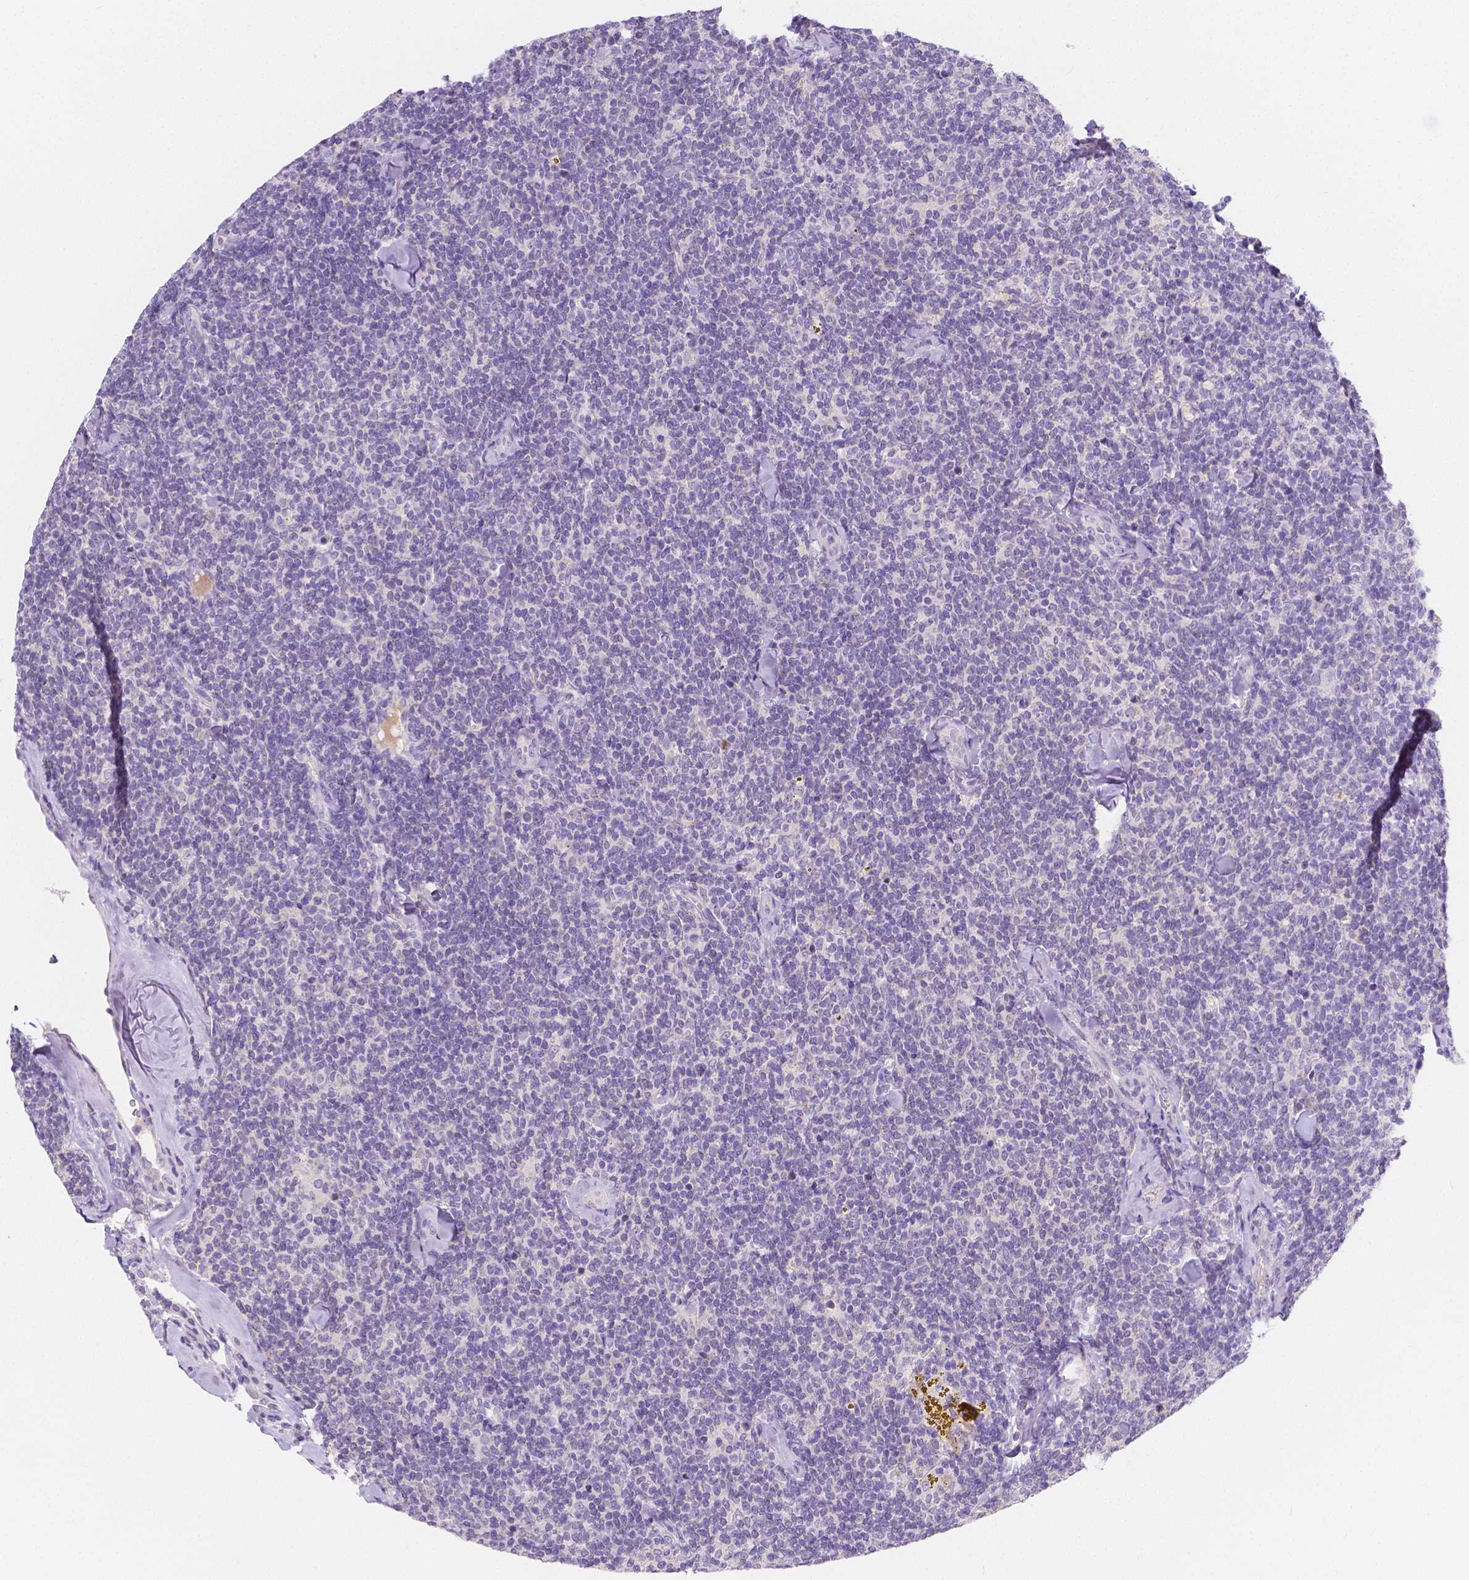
{"staining": {"intensity": "negative", "quantity": "none", "location": "none"}, "tissue": "lymphoma", "cell_type": "Tumor cells", "image_type": "cancer", "snomed": [{"axis": "morphology", "description": "Malignant lymphoma, non-Hodgkin's type, Low grade"}, {"axis": "topography", "description": "Lymph node"}], "caption": "An immunohistochemistry micrograph of low-grade malignant lymphoma, non-Hodgkin's type is shown. There is no staining in tumor cells of low-grade malignant lymphoma, non-Hodgkin's type.", "gene": "RNF186", "patient": {"sex": "female", "age": 56}}